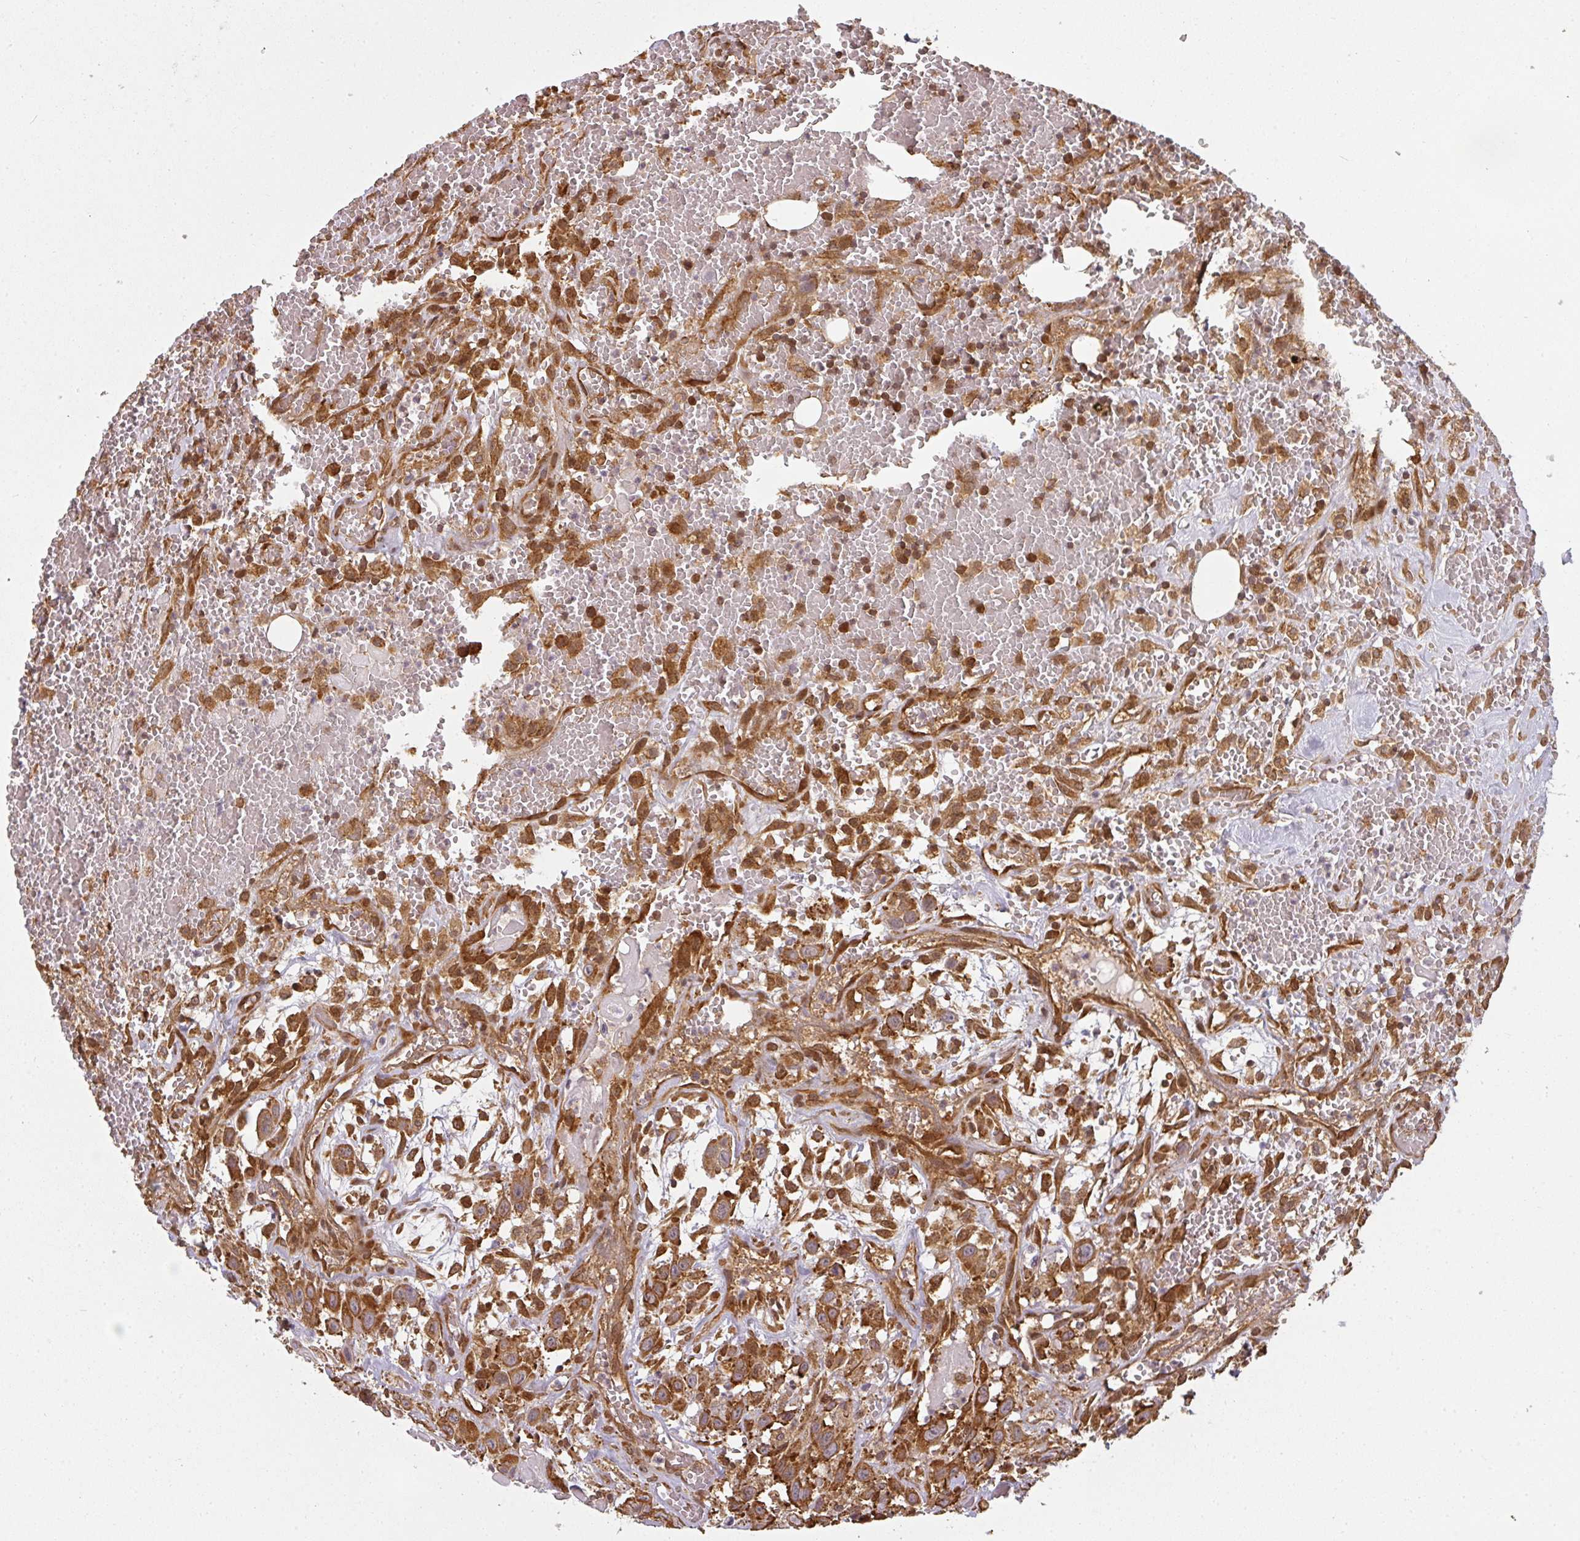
{"staining": {"intensity": "moderate", "quantity": ">75%", "location": "cytoplasmic/membranous"}, "tissue": "head and neck cancer", "cell_type": "Tumor cells", "image_type": "cancer", "snomed": [{"axis": "morphology", "description": "Squamous cell carcinoma, NOS"}, {"axis": "topography", "description": "Head-Neck"}], "caption": "There is medium levels of moderate cytoplasmic/membranous positivity in tumor cells of squamous cell carcinoma (head and neck), as demonstrated by immunohistochemical staining (brown color).", "gene": "PPP6R3", "patient": {"sex": "male", "age": 81}}